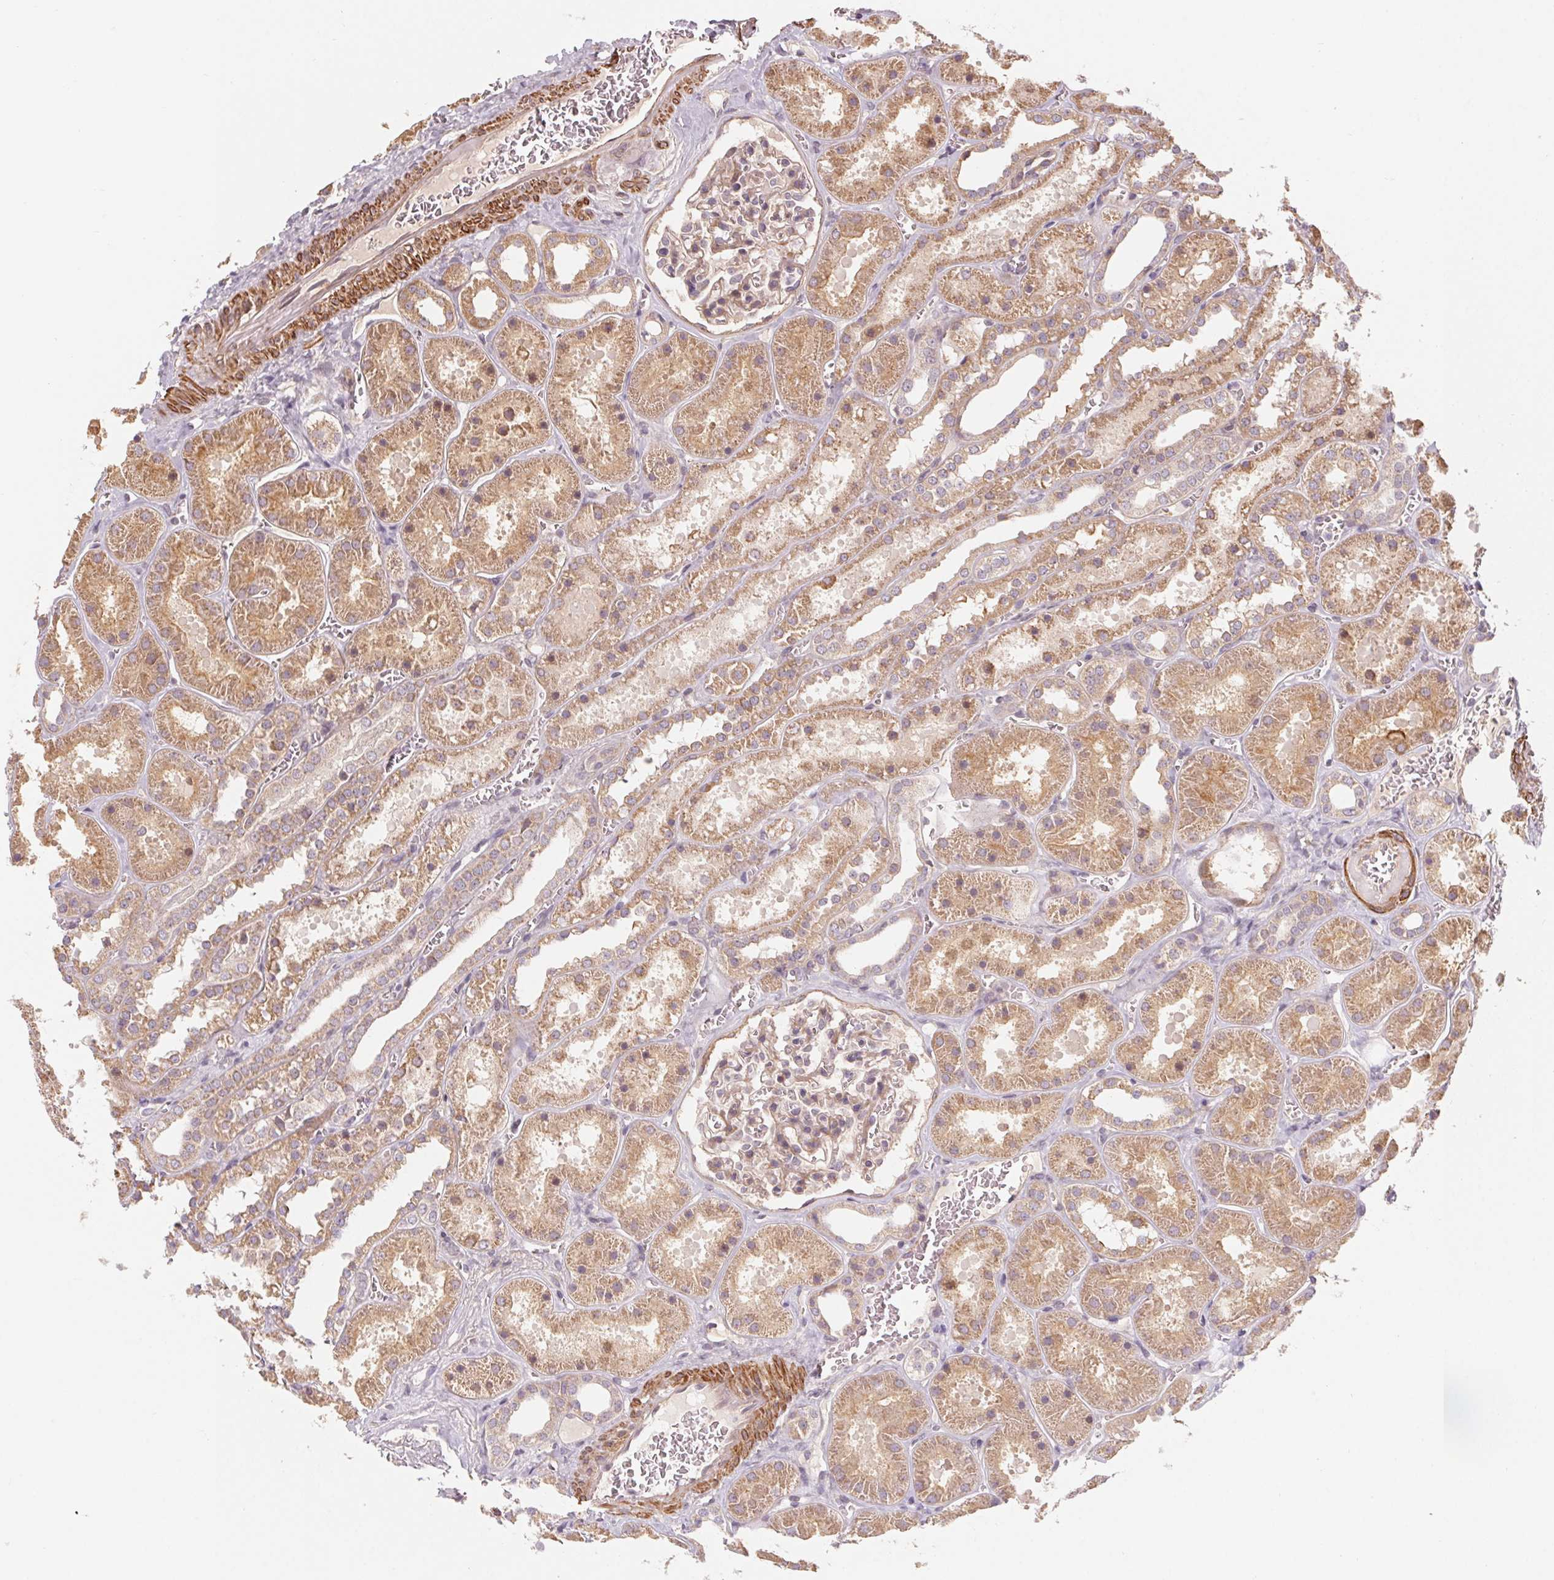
{"staining": {"intensity": "weak", "quantity": "25%-75%", "location": "cytoplasmic/membranous"}, "tissue": "kidney", "cell_type": "Cells in glomeruli", "image_type": "normal", "snomed": [{"axis": "morphology", "description": "Normal tissue, NOS"}, {"axis": "topography", "description": "Kidney"}], "caption": "Brown immunohistochemical staining in normal kidney displays weak cytoplasmic/membranous positivity in approximately 25%-75% of cells in glomeruli.", "gene": "CCDC112", "patient": {"sex": "female", "age": 41}}